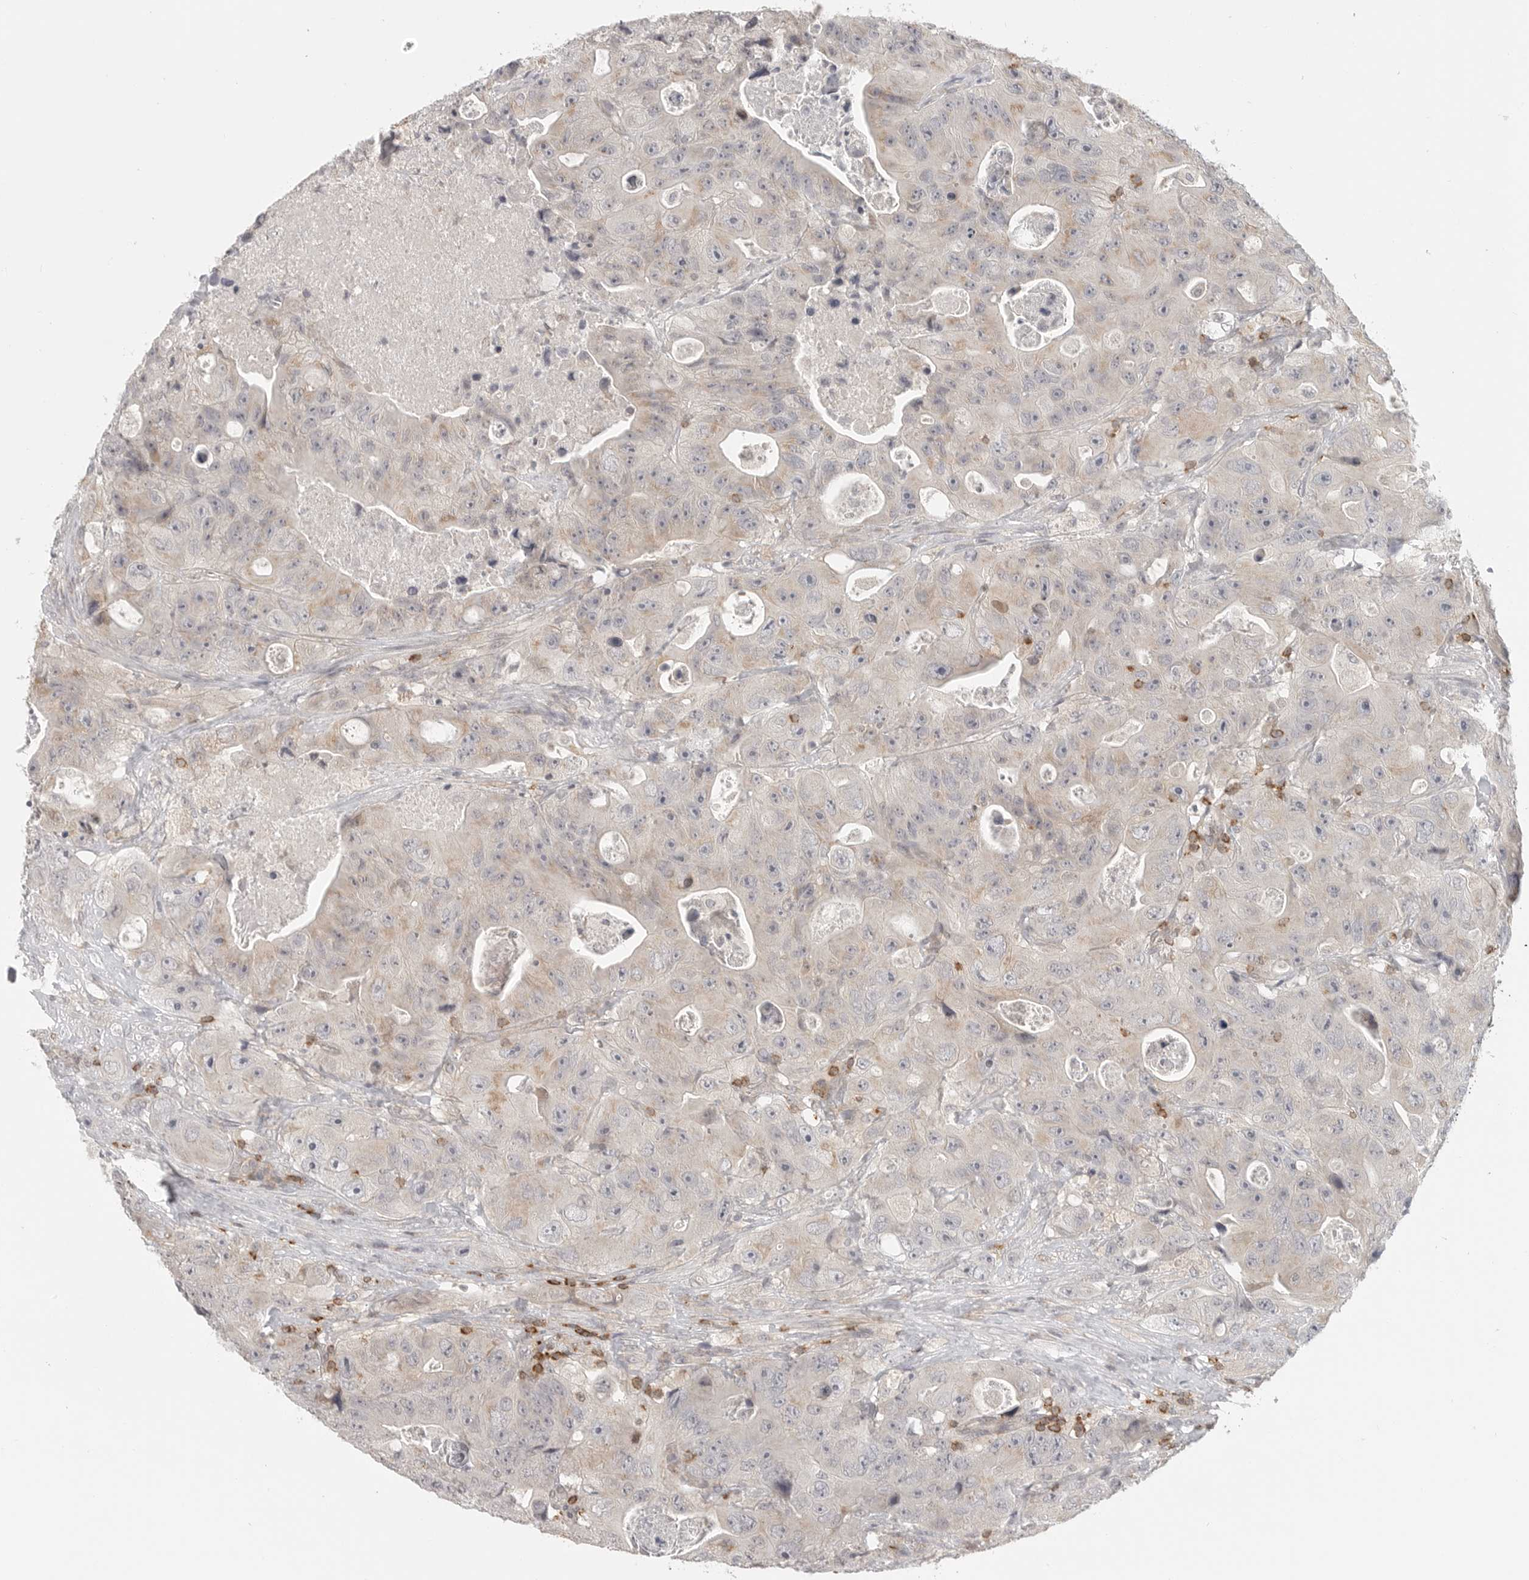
{"staining": {"intensity": "weak", "quantity": "25%-75%", "location": "cytoplasmic/membranous"}, "tissue": "colorectal cancer", "cell_type": "Tumor cells", "image_type": "cancer", "snomed": [{"axis": "morphology", "description": "Adenocarcinoma, NOS"}, {"axis": "topography", "description": "Colon"}], "caption": "Human adenocarcinoma (colorectal) stained for a protein (brown) shows weak cytoplasmic/membranous positive positivity in approximately 25%-75% of tumor cells.", "gene": "SH3KBP1", "patient": {"sex": "female", "age": 46}}